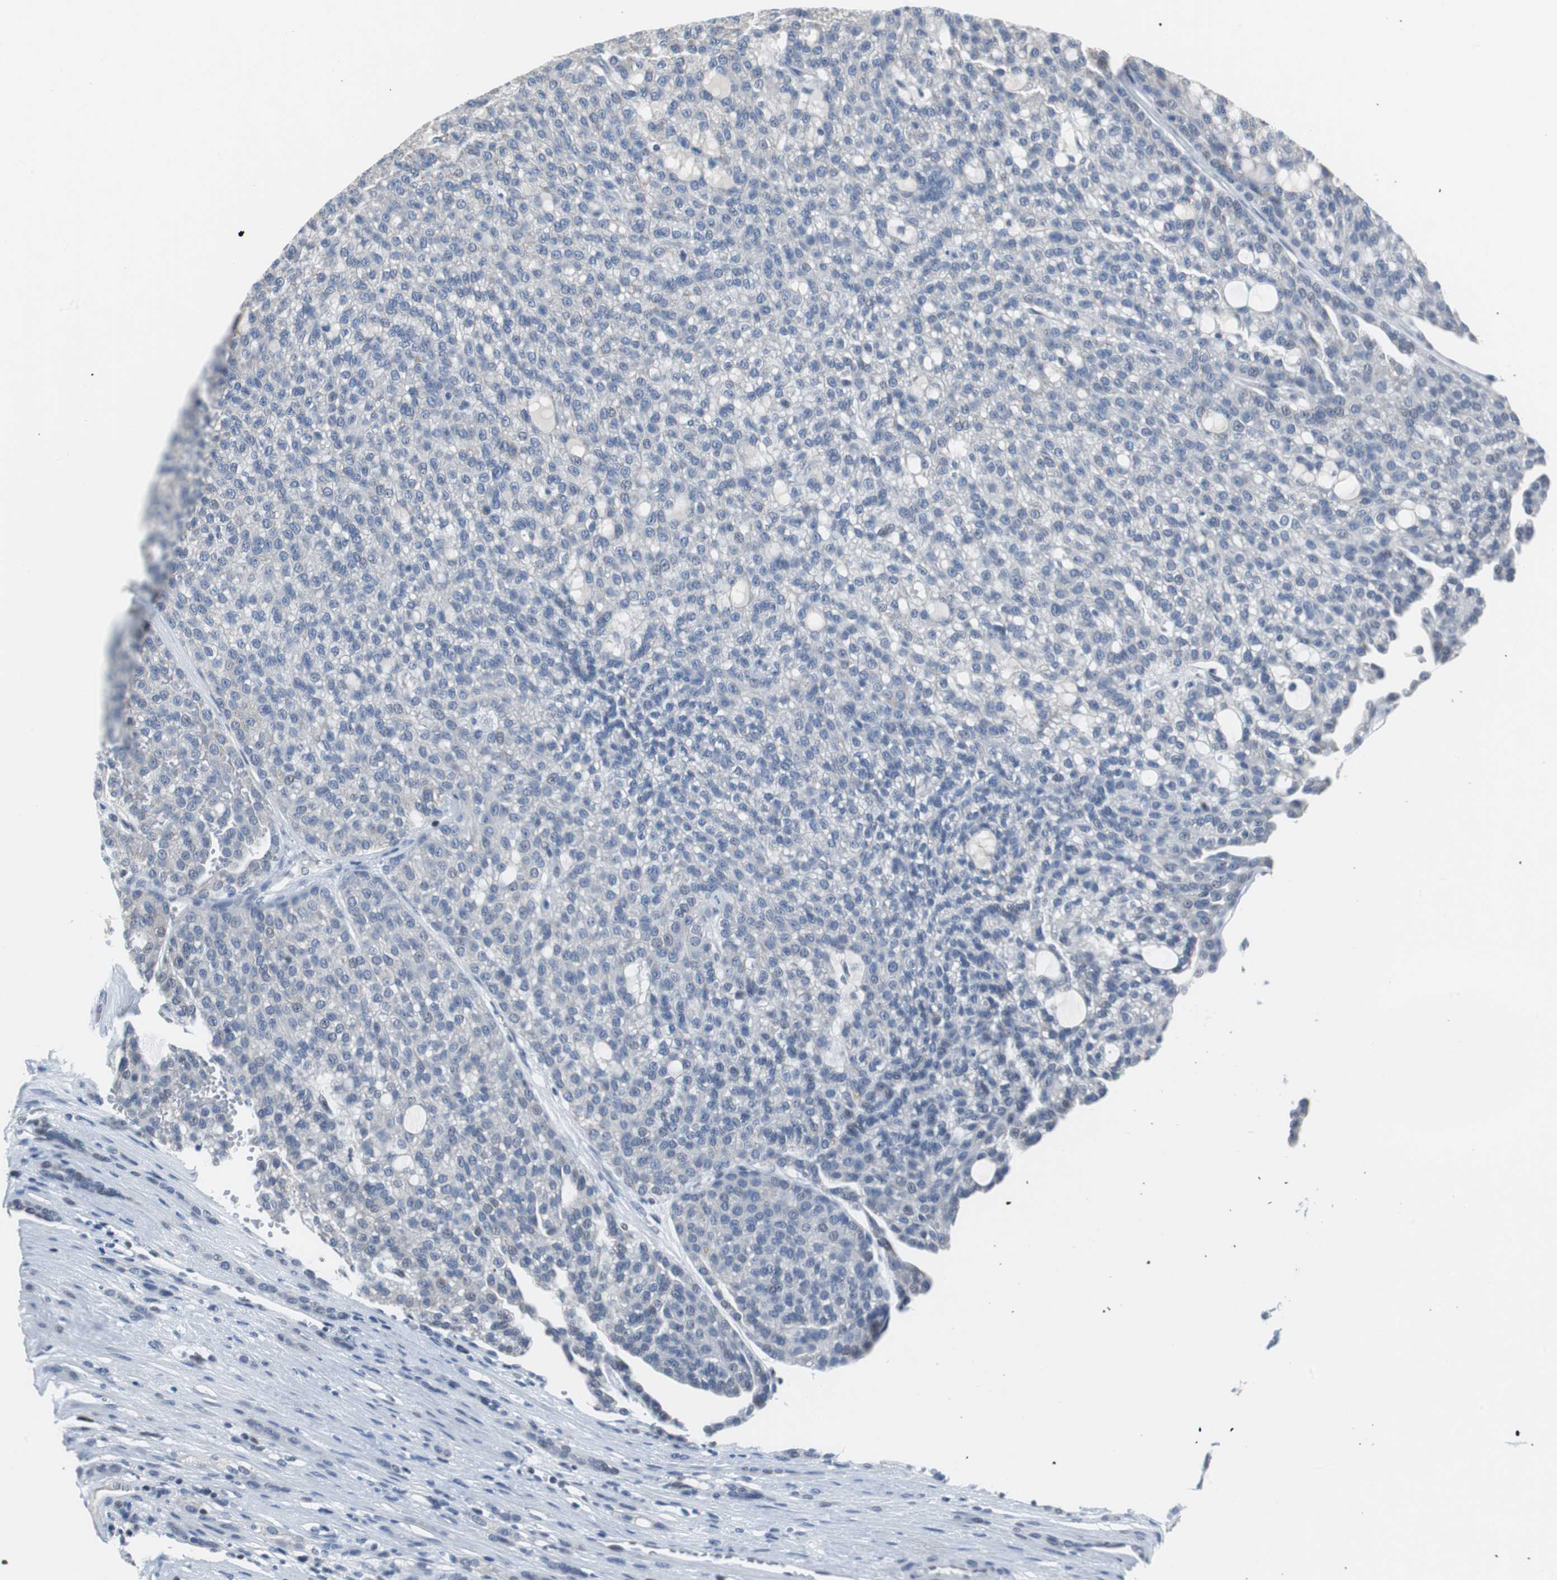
{"staining": {"intensity": "negative", "quantity": "none", "location": "none"}, "tissue": "renal cancer", "cell_type": "Tumor cells", "image_type": "cancer", "snomed": [{"axis": "morphology", "description": "Adenocarcinoma, NOS"}, {"axis": "topography", "description": "Kidney"}], "caption": "Human adenocarcinoma (renal) stained for a protein using IHC demonstrates no staining in tumor cells.", "gene": "TP63", "patient": {"sex": "male", "age": 63}}